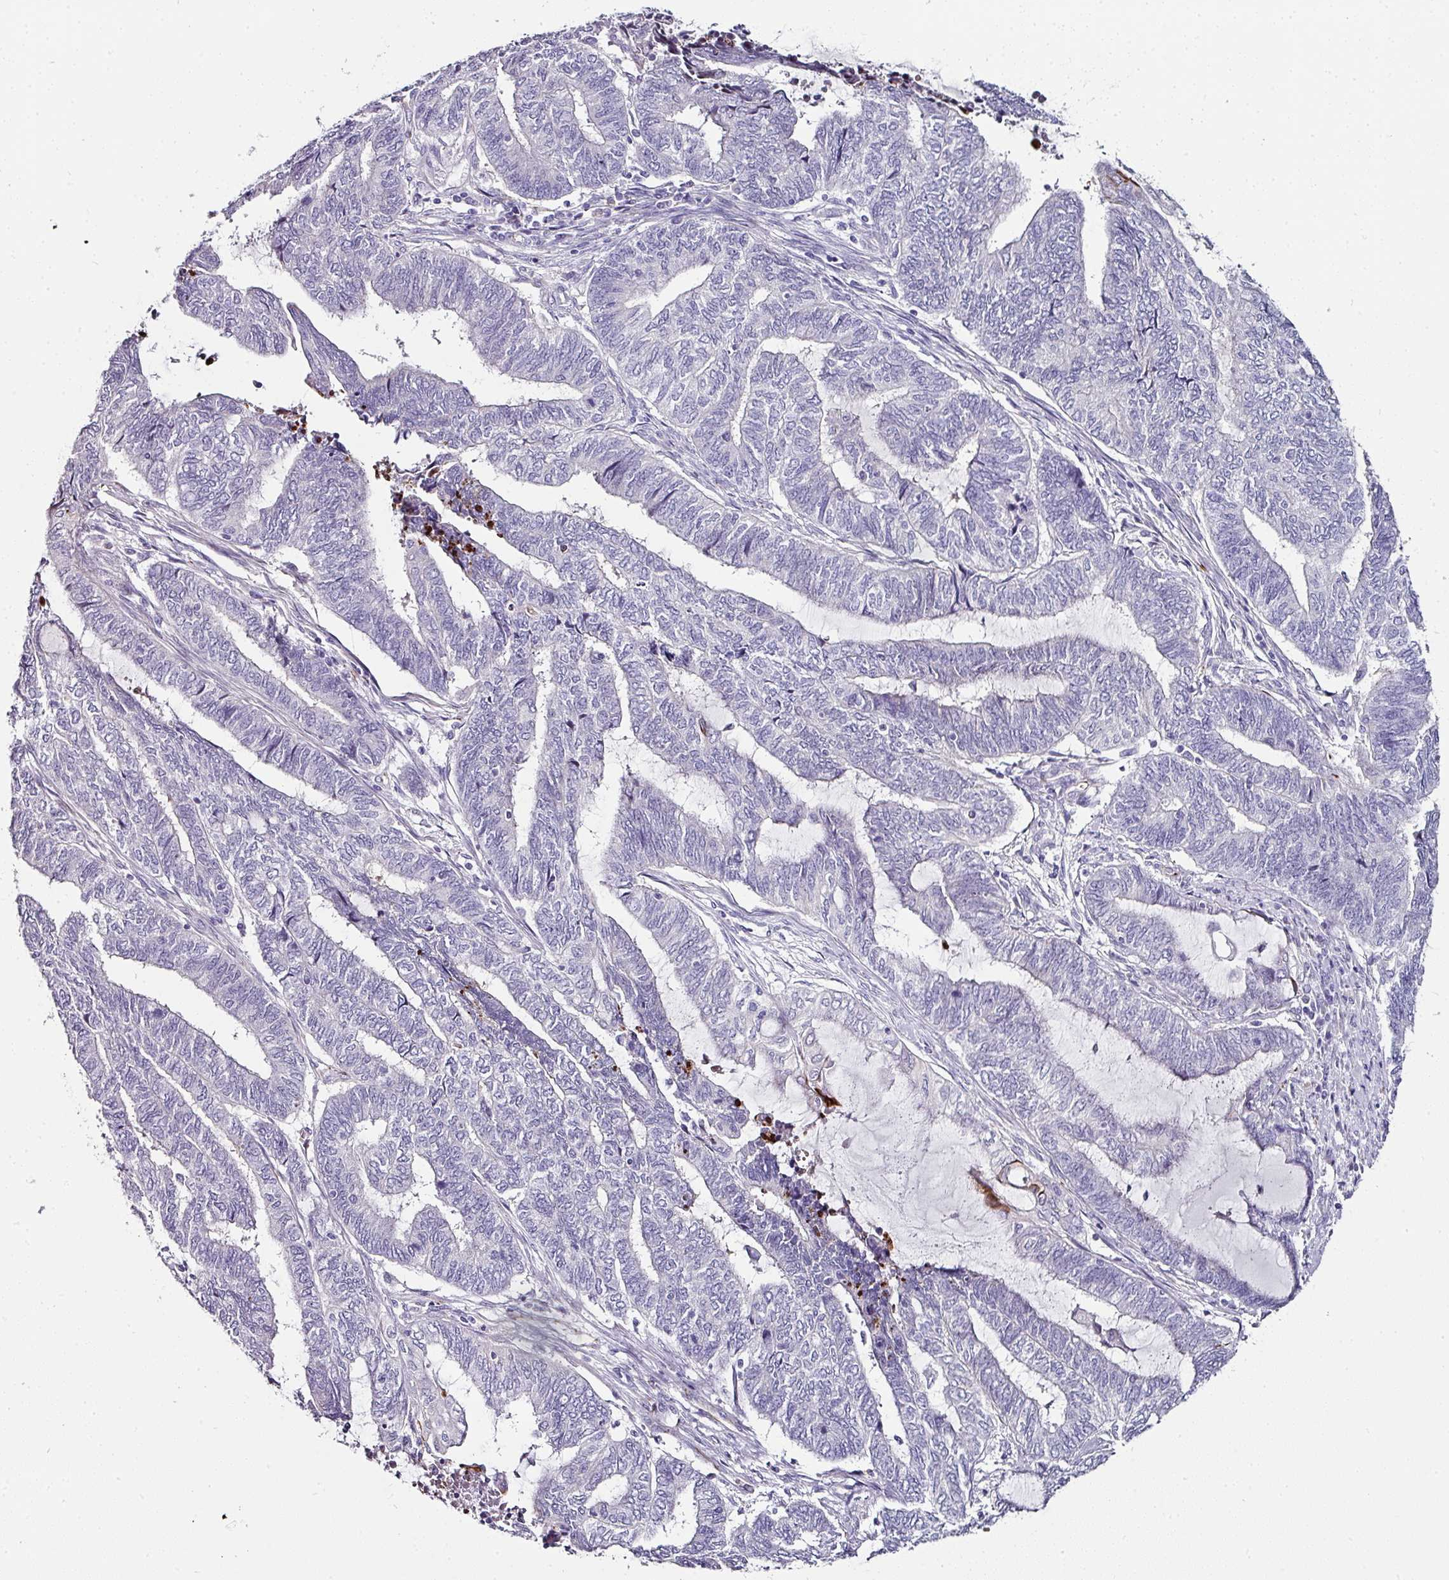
{"staining": {"intensity": "negative", "quantity": "none", "location": "none"}, "tissue": "endometrial cancer", "cell_type": "Tumor cells", "image_type": "cancer", "snomed": [{"axis": "morphology", "description": "Adenocarcinoma, NOS"}, {"axis": "topography", "description": "Uterus"}, {"axis": "topography", "description": "Endometrium"}], "caption": "Tumor cells are negative for brown protein staining in endometrial cancer.", "gene": "TMPRSS9", "patient": {"sex": "female", "age": 70}}